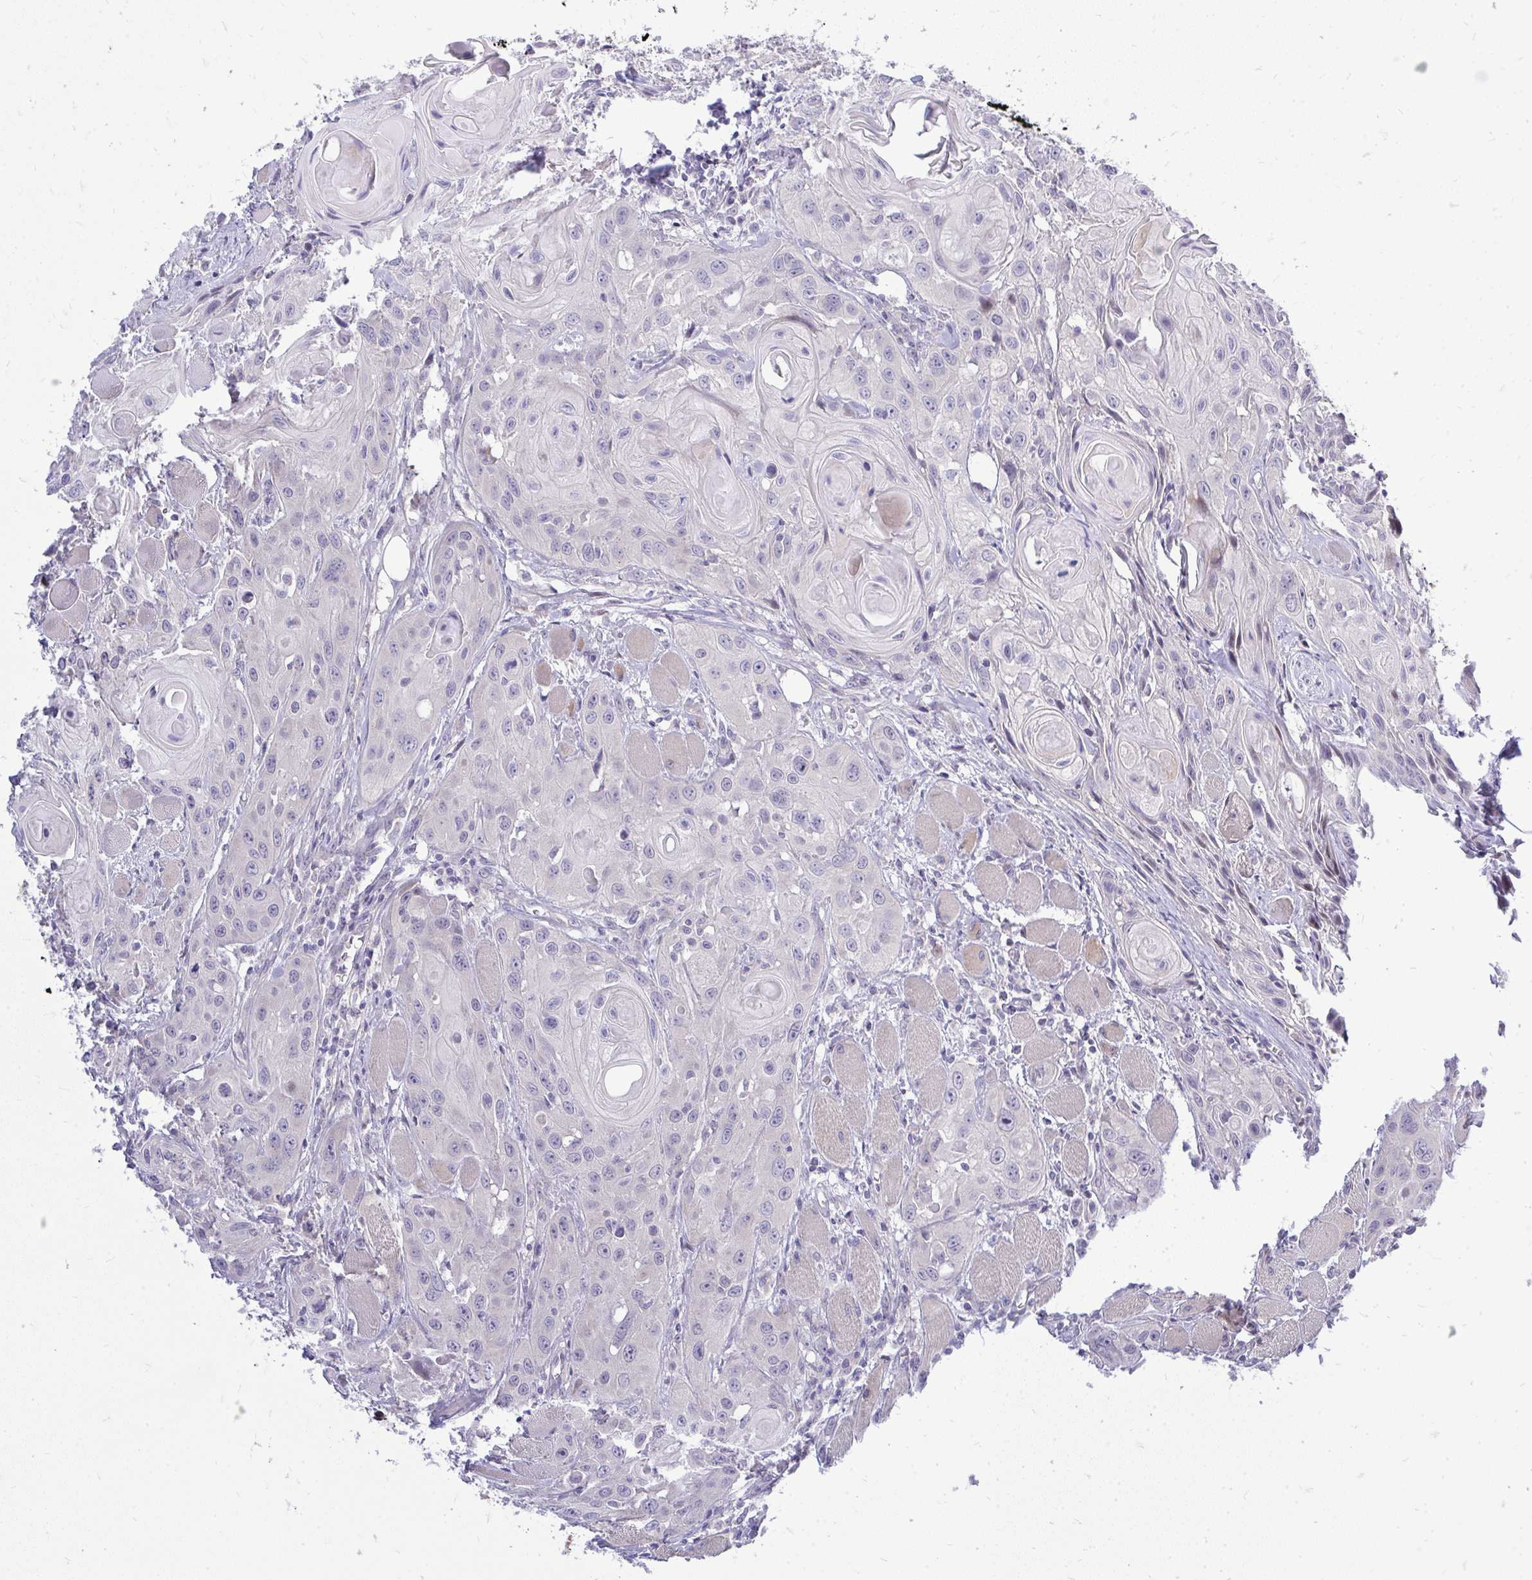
{"staining": {"intensity": "negative", "quantity": "none", "location": "none"}, "tissue": "head and neck cancer", "cell_type": "Tumor cells", "image_type": "cancer", "snomed": [{"axis": "morphology", "description": "Squamous cell carcinoma, NOS"}, {"axis": "topography", "description": "Oral tissue"}, {"axis": "topography", "description": "Head-Neck"}], "caption": "DAB (3,3'-diaminobenzidine) immunohistochemical staining of human head and neck cancer demonstrates no significant positivity in tumor cells.", "gene": "OR8D1", "patient": {"sex": "male", "age": 58}}